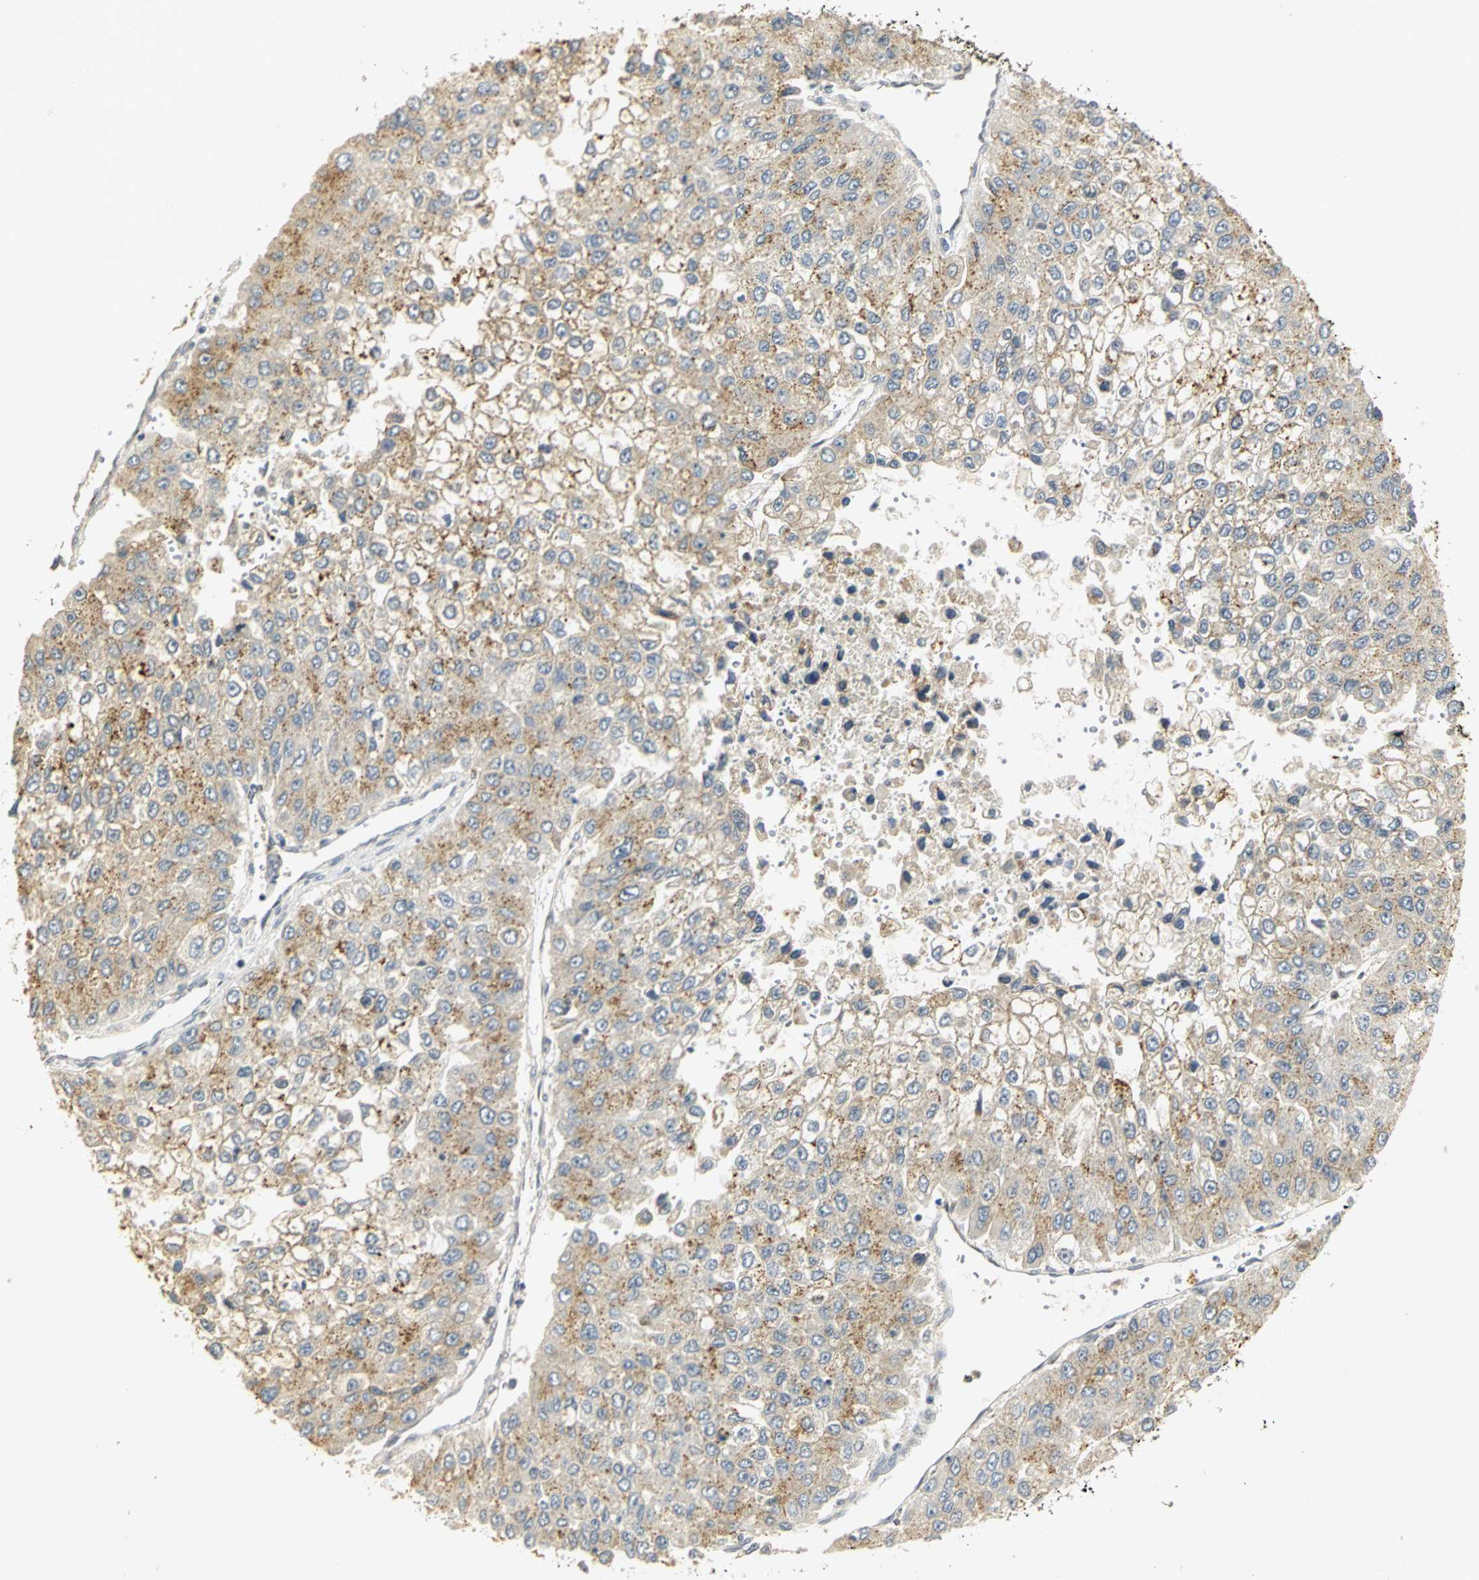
{"staining": {"intensity": "weak", "quantity": "<25%", "location": "cytoplasmic/membranous"}, "tissue": "liver cancer", "cell_type": "Tumor cells", "image_type": "cancer", "snomed": [{"axis": "morphology", "description": "Carcinoma, Hepatocellular, NOS"}, {"axis": "topography", "description": "Liver"}], "caption": "Human liver hepatocellular carcinoma stained for a protein using immunohistochemistry (IHC) shows no staining in tumor cells.", "gene": "TM9SF2", "patient": {"sex": "female", "age": 66}}